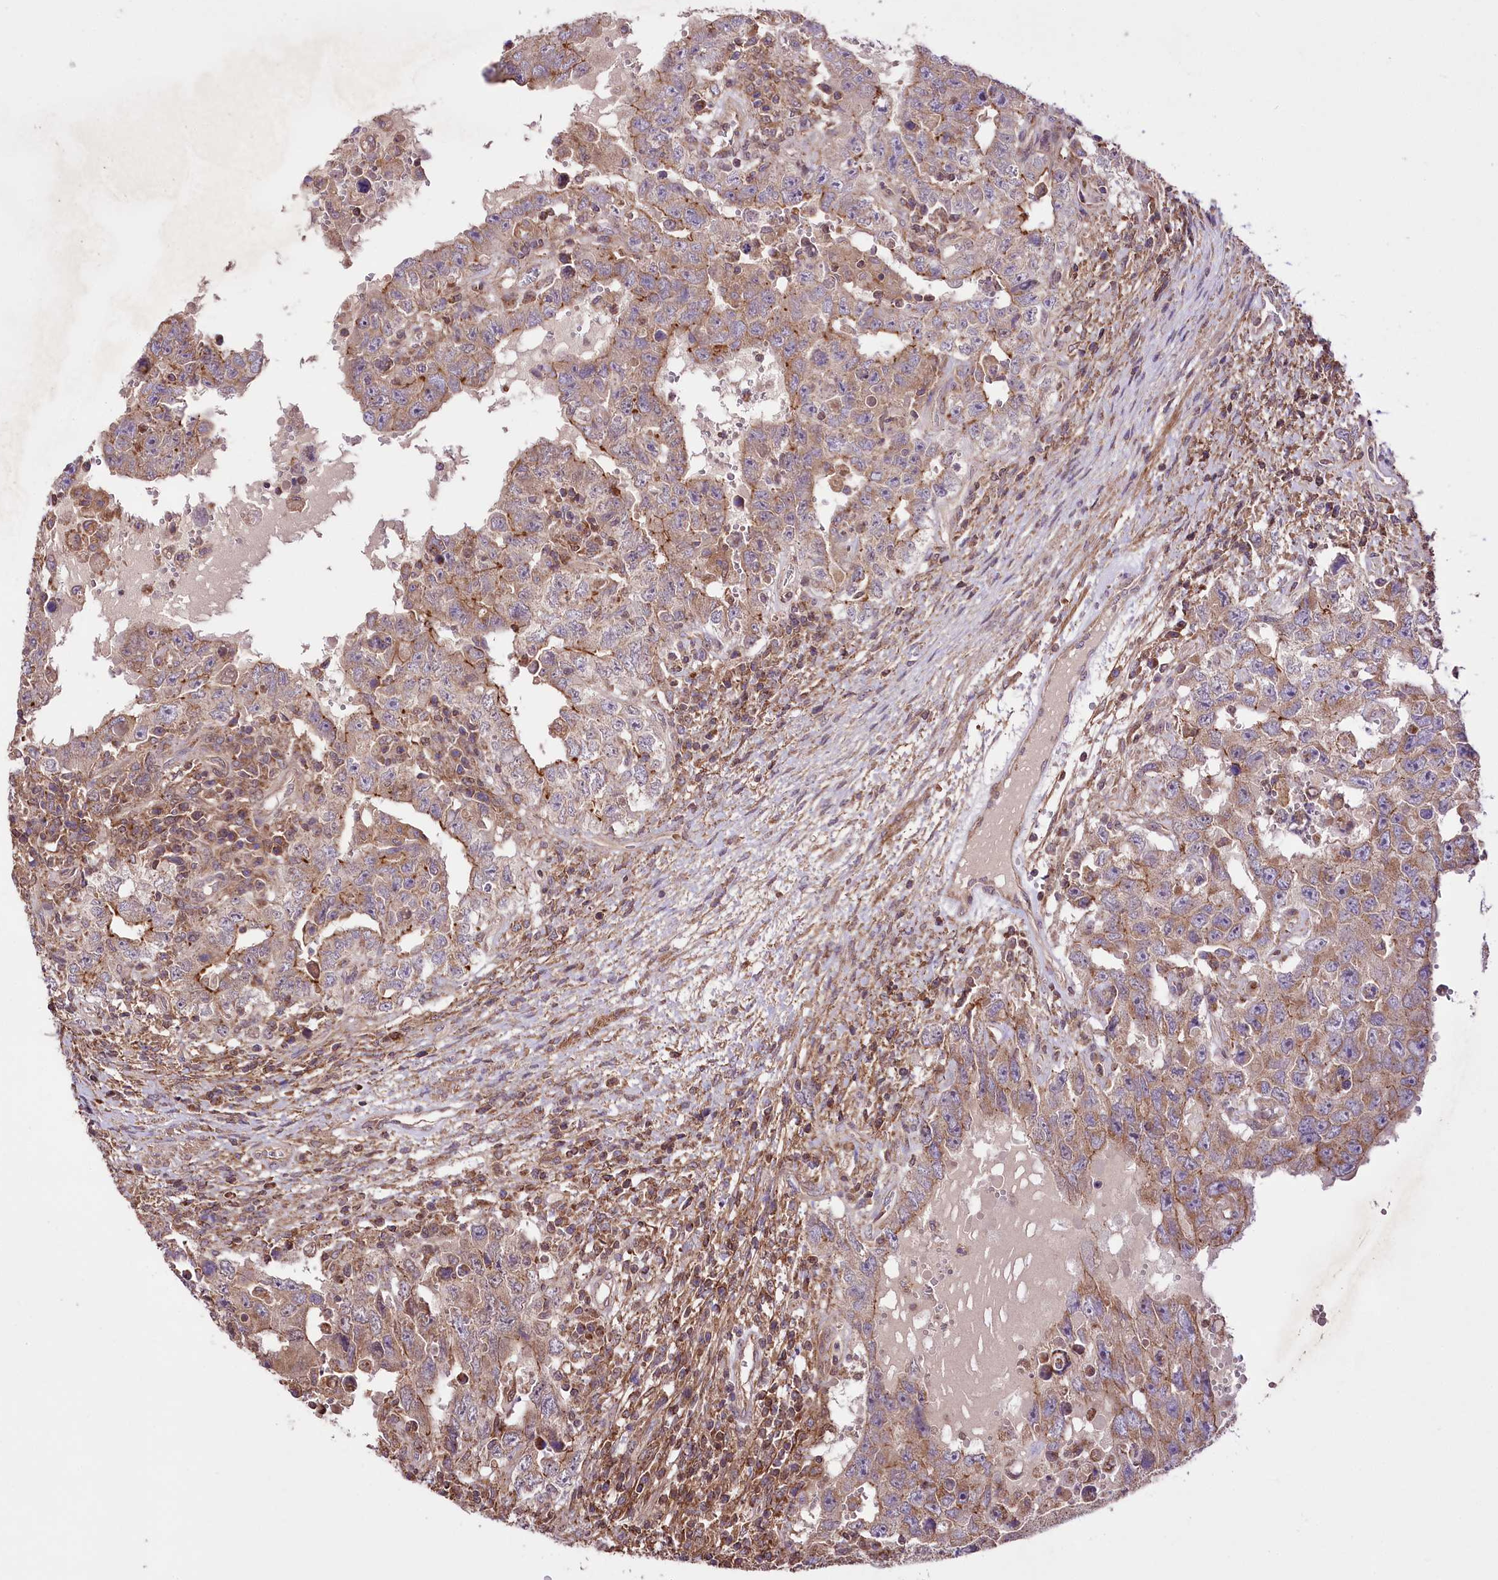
{"staining": {"intensity": "moderate", "quantity": "25%-75%", "location": "cytoplasmic/membranous"}, "tissue": "testis cancer", "cell_type": "Tumor cells", "image_type": "cancer", "snomed": [{"axis": "morphology", "description": "Carcinoma, Embryonal, NOS"}, {"axis": "topography", "description": "Testis"}], "caption": "Tumor cells exhibit medium levels of moderate cytoplasmic/membranous expression in approximately 25%-75% of cells in human testis cancer.", "gene": "WWC1", "patient": {"sex": "male", "age": 26}}